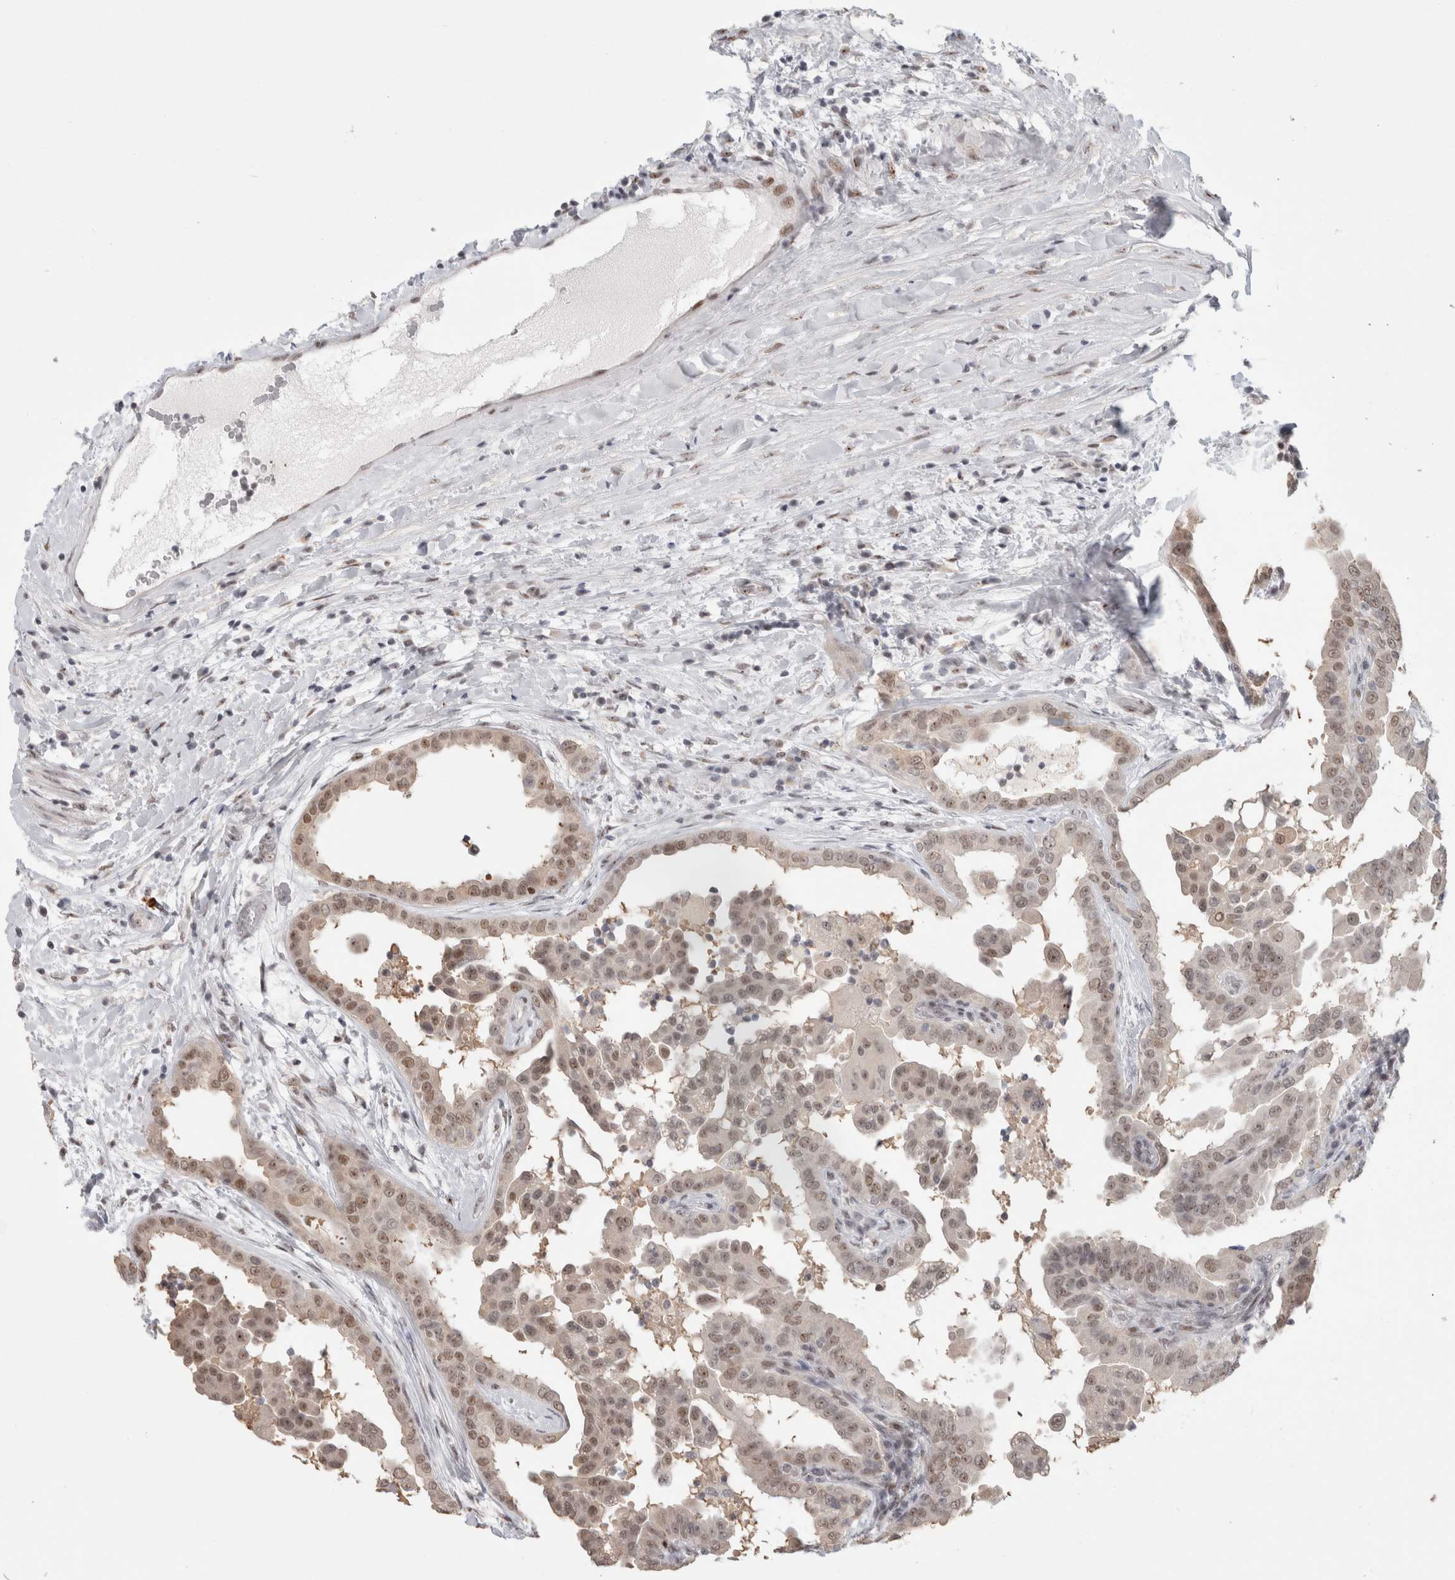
{"staining": {"intensity": "weak", "quantity": ">75%", "location": "nuclear"}, "tissue": "thyroid cancer", "cell_type": "Tumor cells", "image_type": "cancer", "snomed": [{"axis": "morphology", "description": "Papillary adenocarcinoma, NOS"}, {"axis": "topography", "description": "Thyroid gland"}], "caption": "Thyroid cancer stained with a protein marker shows weak staining in tumor cells.", "gene": "SENP6", "patient": {"sex": "male", "age": 33}}